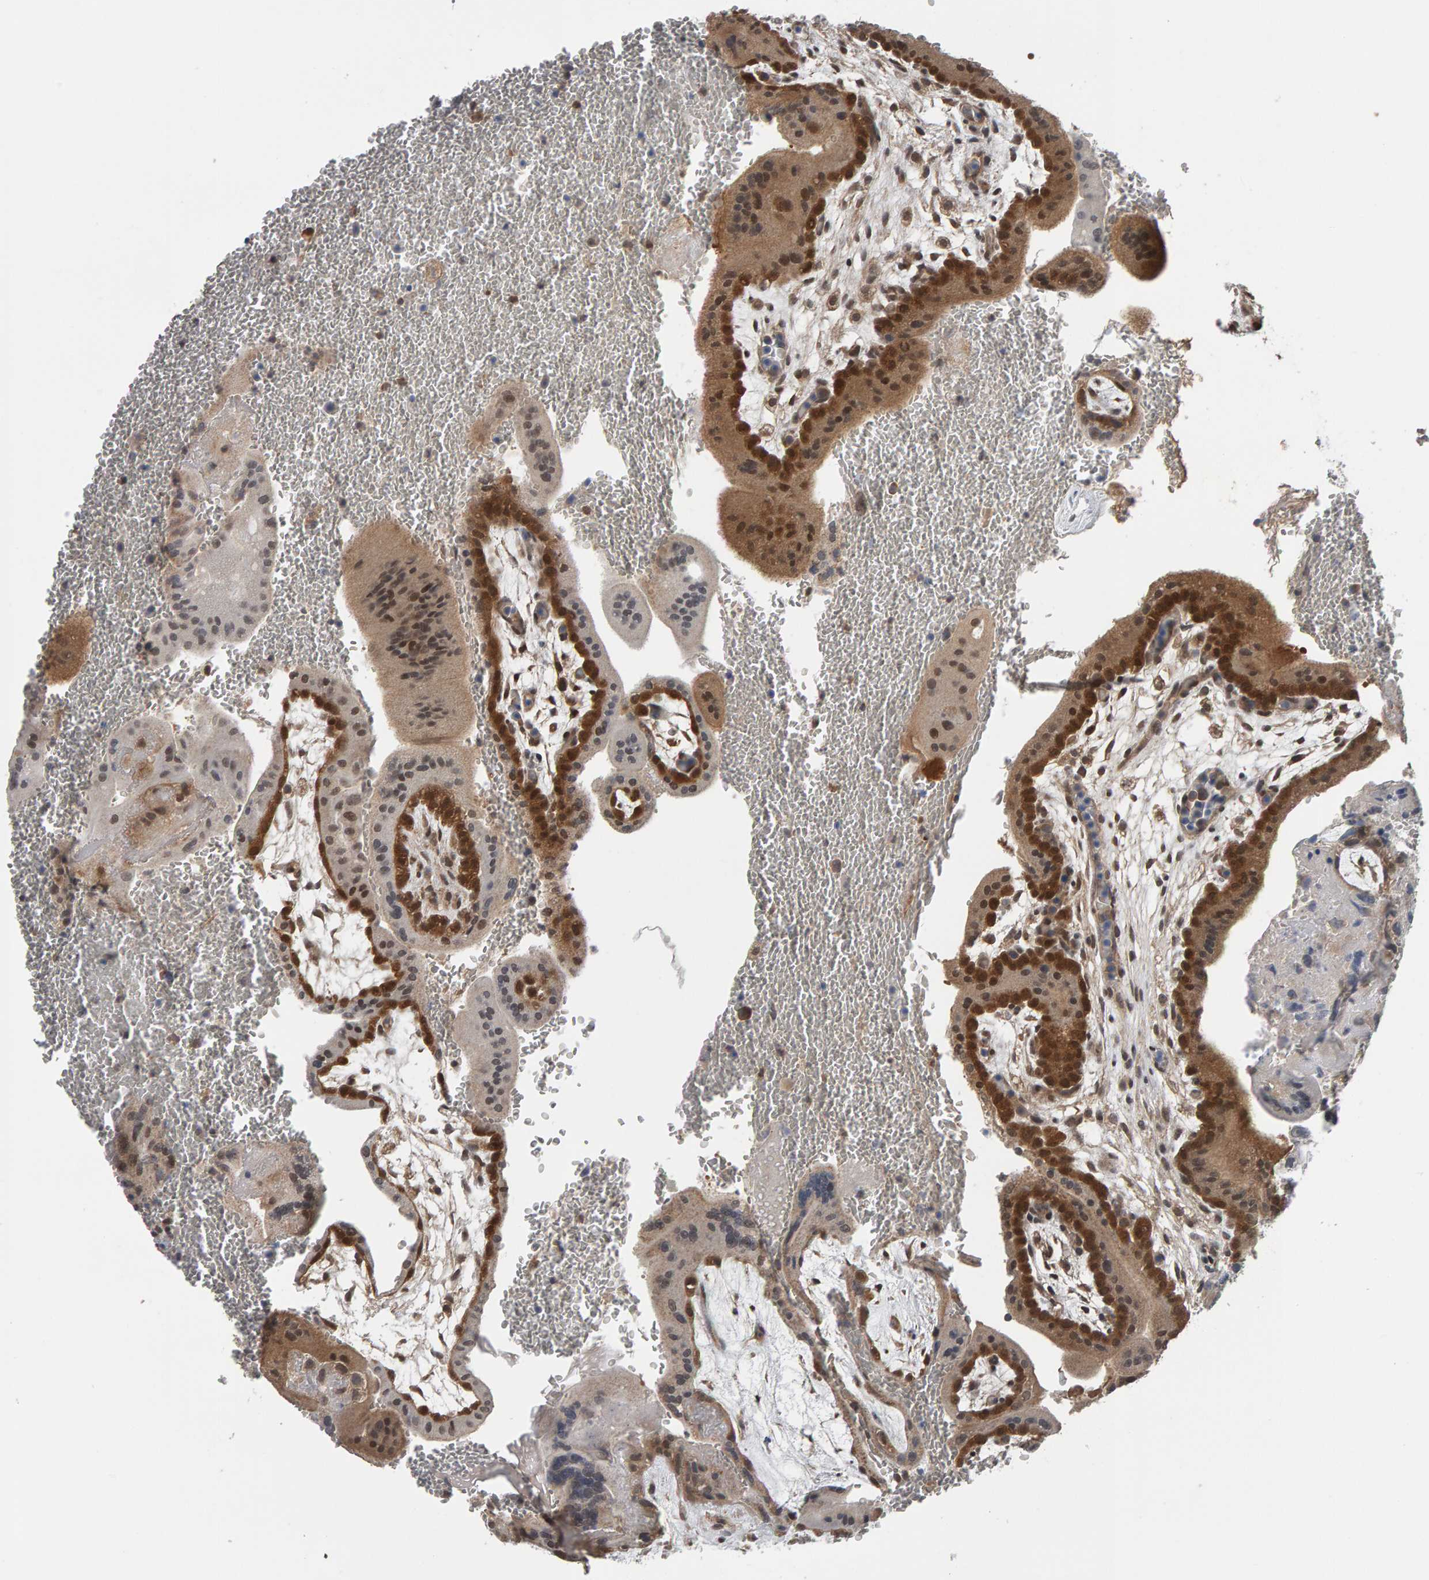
{"staining": {"intensity": "moderate", "quantity": "25%-75%", "location": "cytoplasmic/membranous,nuclear"}, "tissue": "placenta", "cell_type": "Decidual cells", "image_type": "normal", "snomed": [{"axis": "morphology", "description": "Normal tissue, NOS"}, {"axis": "topography", "description": "Placenta"}], "caption": "High-magnification brightfield microscopy of unremarkable placenta stained with DAB (3,3'-diaminobenzidine) (brown) and counterstained with hematoxylin (blue). decidual cells exhibit moderate cytoplasmic/membranous,nuclear positivity is present in about25%-75% of cells.", "gene": "COASY", "patient": {"sex": "female", "age": 35}}